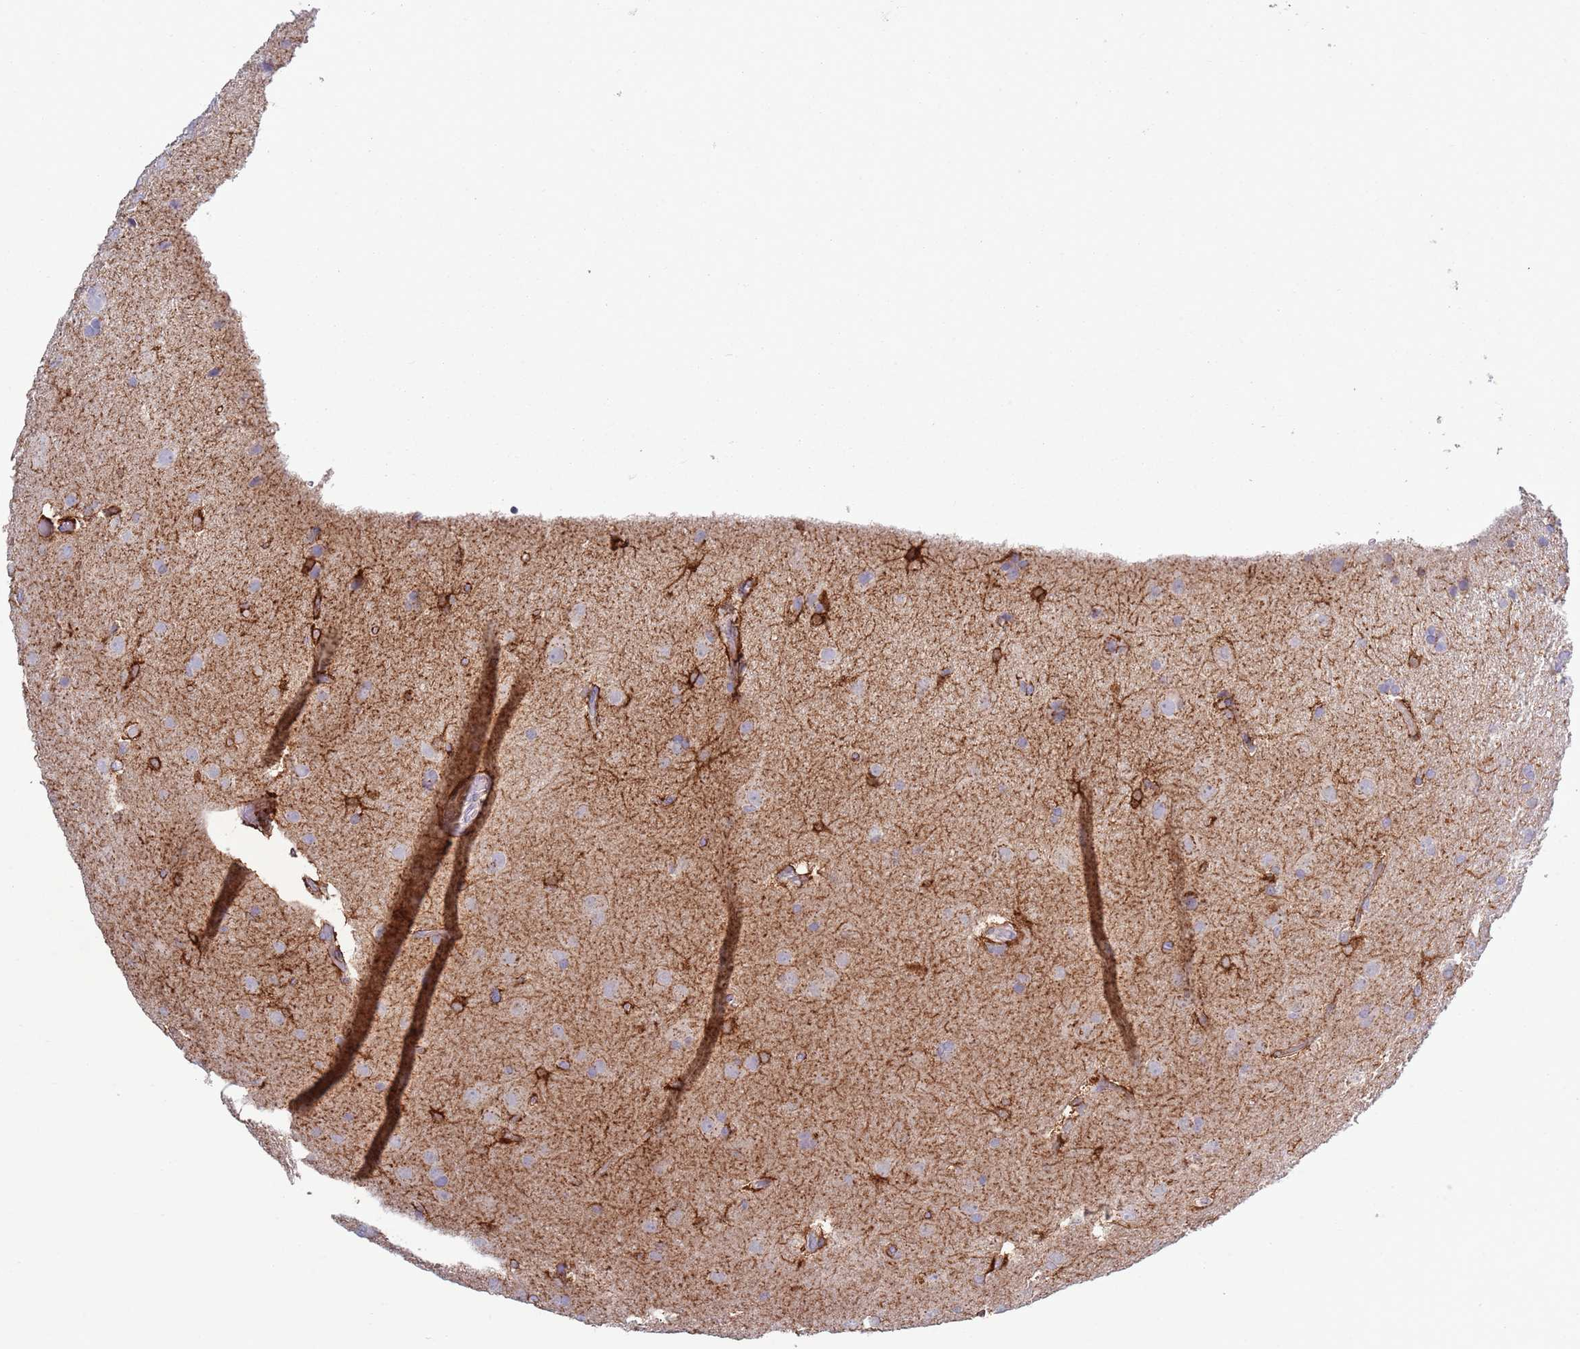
{"staining": {"intensity": "negative", "quantity": "none", "location": "none"}, "tissue": "glioma", "cell_type": "Tumor cells", "image_type": "cancer", "snomed": [{"axis": "morphology", "description": "Glioma, malignant, Low grade"}, {"axis": "topography", "description": "Brain"}], "caption": "The immunohistochemistry (IHC) histopathology image has no significant positivity in tumor cells of malignant low-grade glioma tissue. (DAB IHC visualized using brightfield microscopy, high magnification).", "gene": "ACSBG1", "patient": {"sex": "female", "age": 32}}